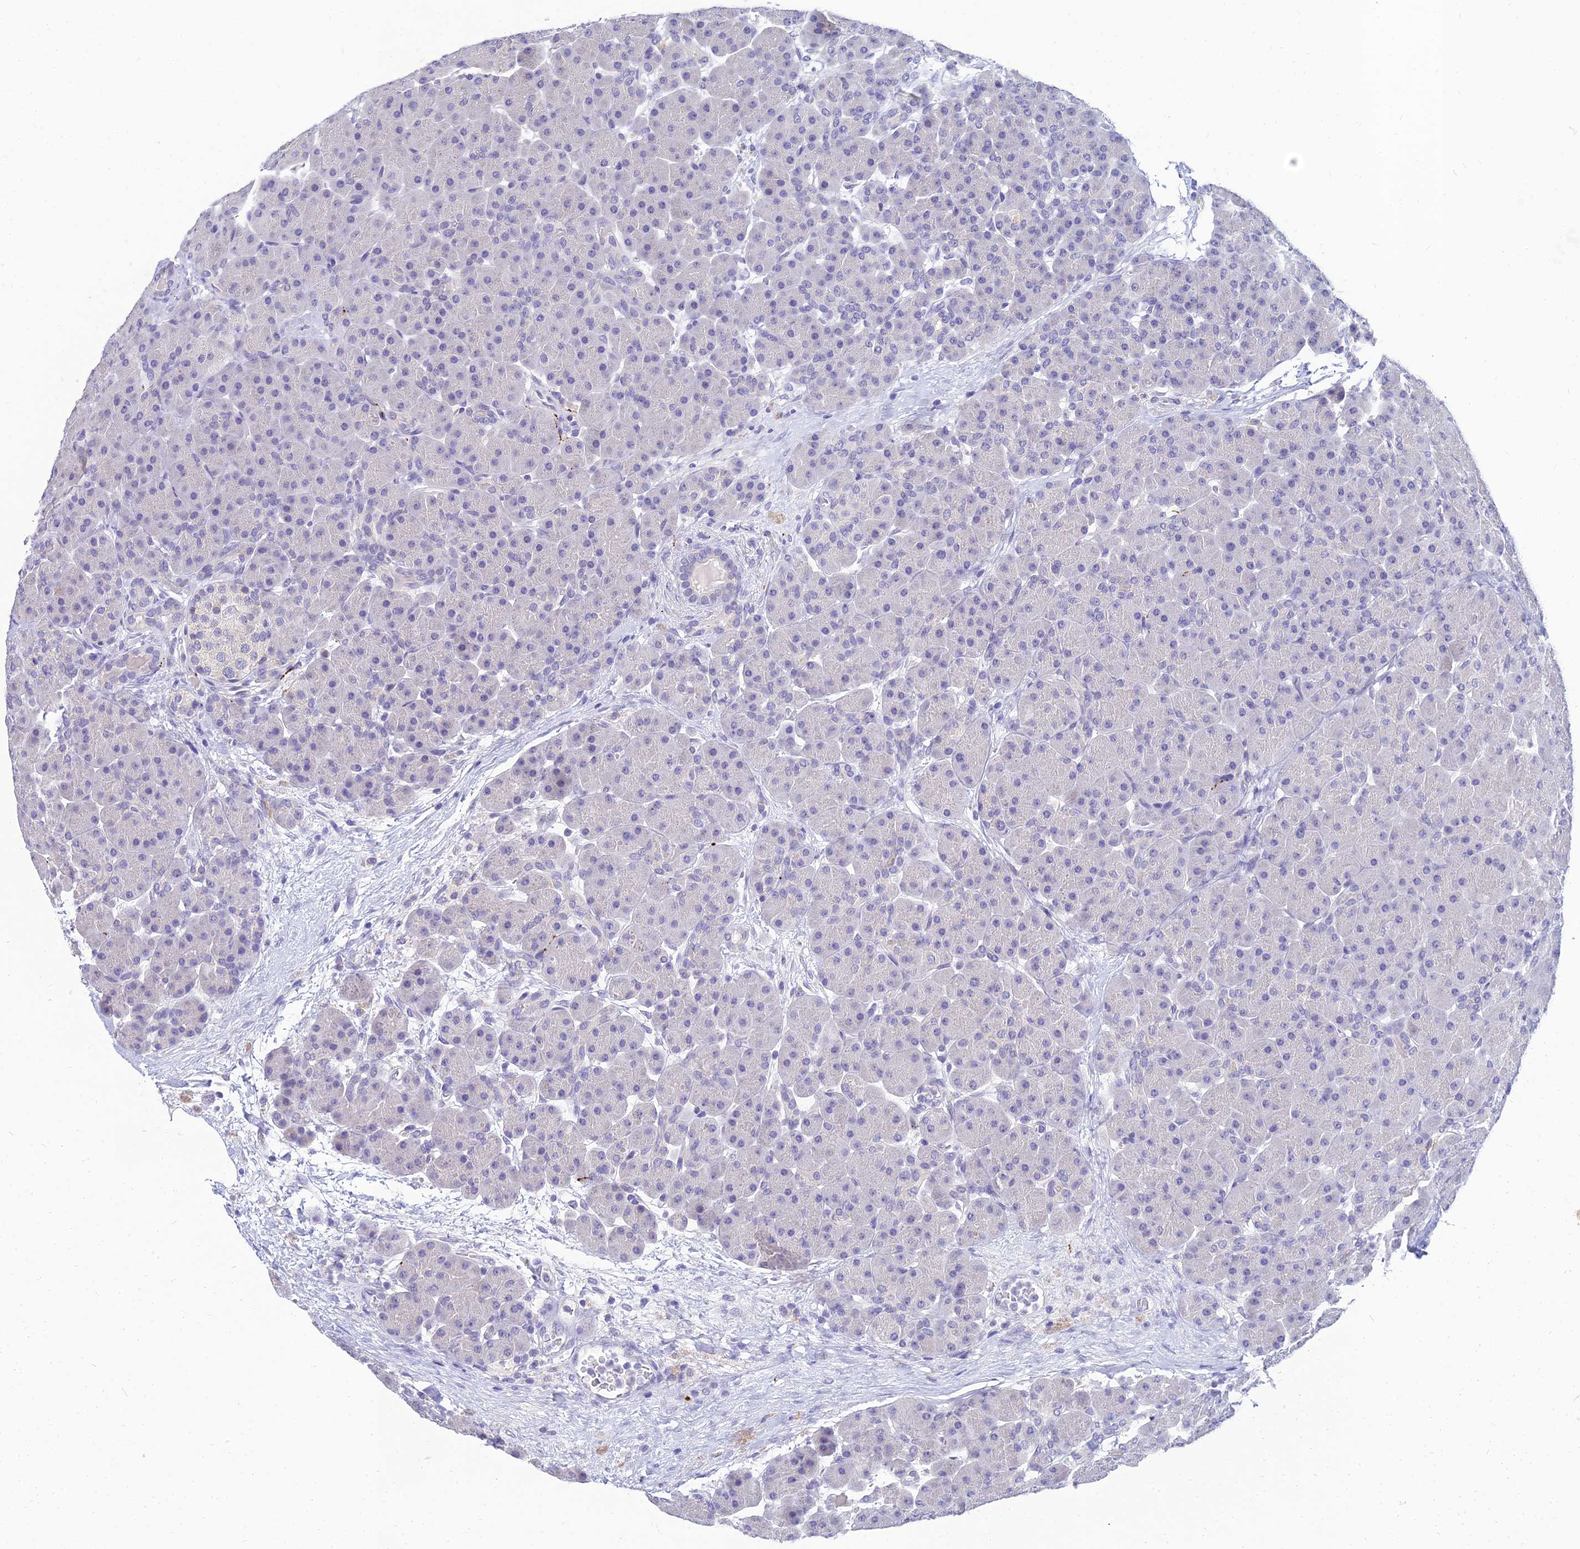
{"staining": {"intensity": "negative", "quantity": "none", "location": "none"}, "tissue": "pancreas", "cell_type": "Exocrine glandular cells", "image_type": "normal", "snomed": [{"axis": "morphology", "description": "Normal tissue, NOS"}, {"axis": "topography", "description": "Pancreas"}], "caption": "Image shows no significant protein positivity in exocrine glandular cells of normal pancreas.", "gene": "NPY", "patient": {"sex": "male", "age": 66}}